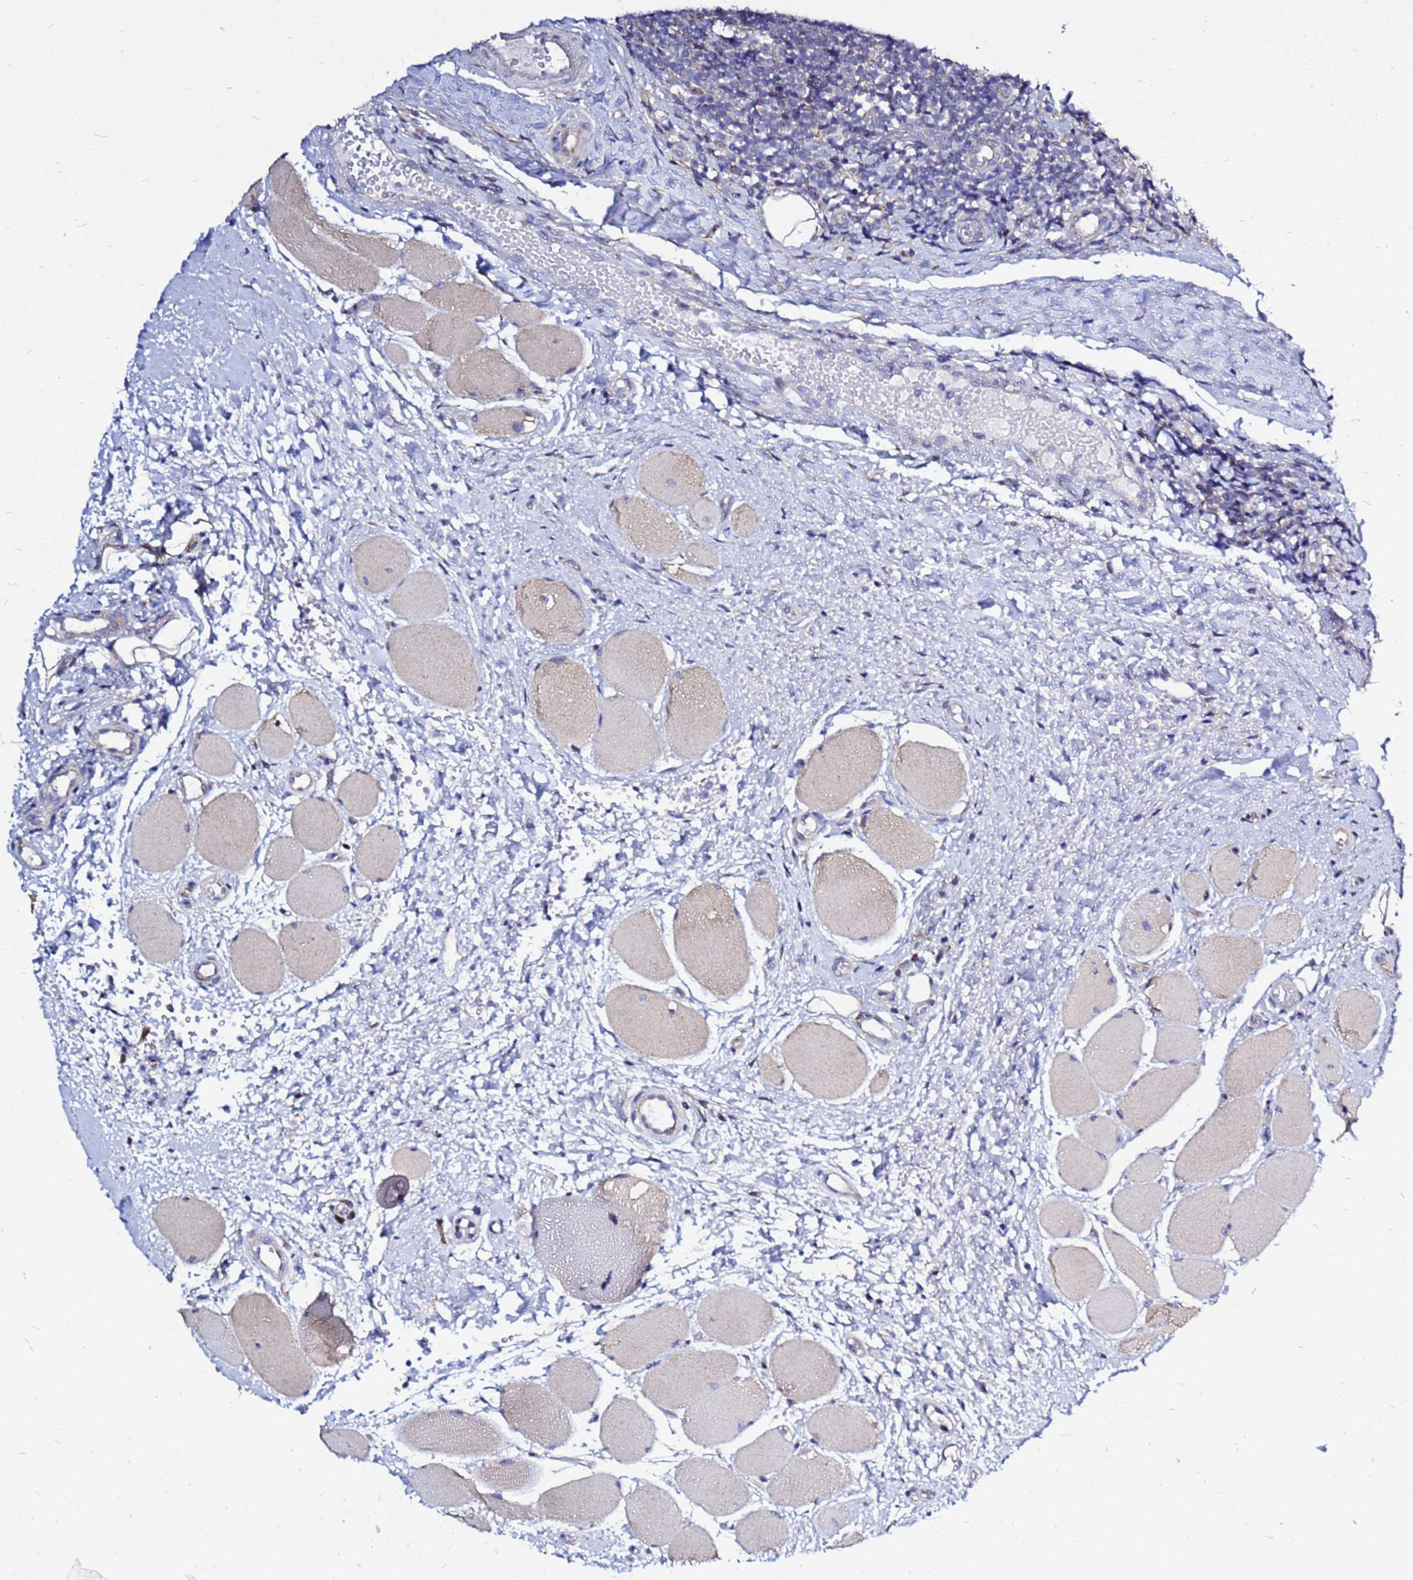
{"staining": {"intensity": "negative", "quantity": "none", "location": "none"}, "tissue": "tonsil", "cell_type": "Germinal center cells", "image_type": "normal", "snomed": [{"axis": "morphology", "description": "Normal tissue, NOS"}, {"axis": "topography", "description": "Tonsil"}], "caption": "DAB (3,3'-diaminobenzidine) immunohistochemical staining of unremarkable tonsil shows no significant staining in germinal center cells. (DAB (3,3'-diaminobenzidine) immunohistochemistry (IHC), high magnification).", "gene": "MOB2", "patient": {"sex": "female", "age": 19}}